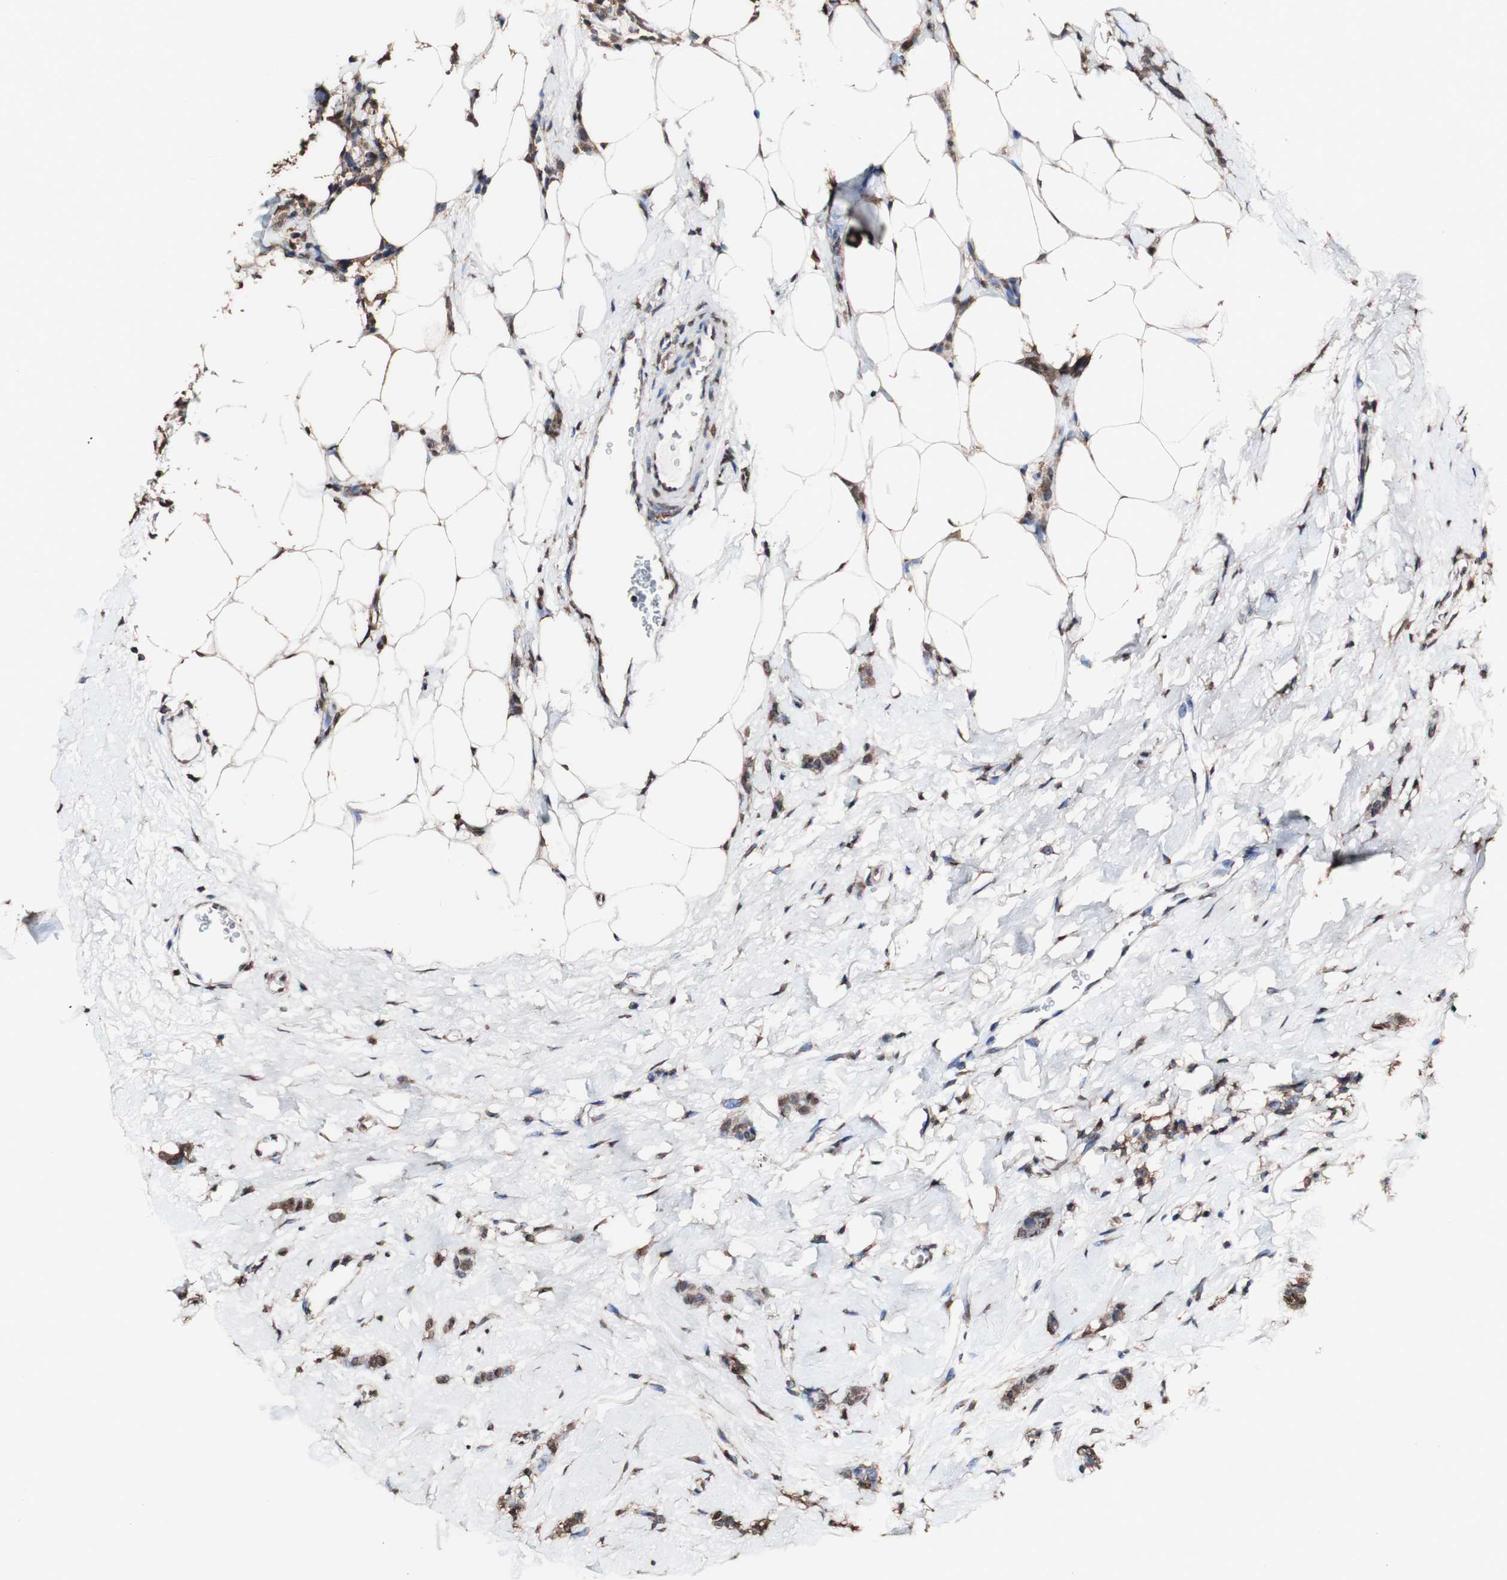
{"staining": {"intensity": "moderate", "quantity": ">75%", "location": "cytoplasmic/membranous,nuclear"}, "tissue": "breast cancer", "cell_type": "Tumor cells", "image_type": "cancer", "snomed": [{"axis": "morphology", "description": "Lobular carcinoma"}, {"axis": "topography", "description": "Skin"}, {"axis": "topography", "description": "Breast"}], "caption": "This histopathology image displays immunohistochemistry (IHC) staining of breast cancer, with medium moderate cytoplasmic/membranous and nuclear expression in approximately >75% of tumor cells.", "gene": "PIDD1", "patient": {"sex": "female", "age": 46}}